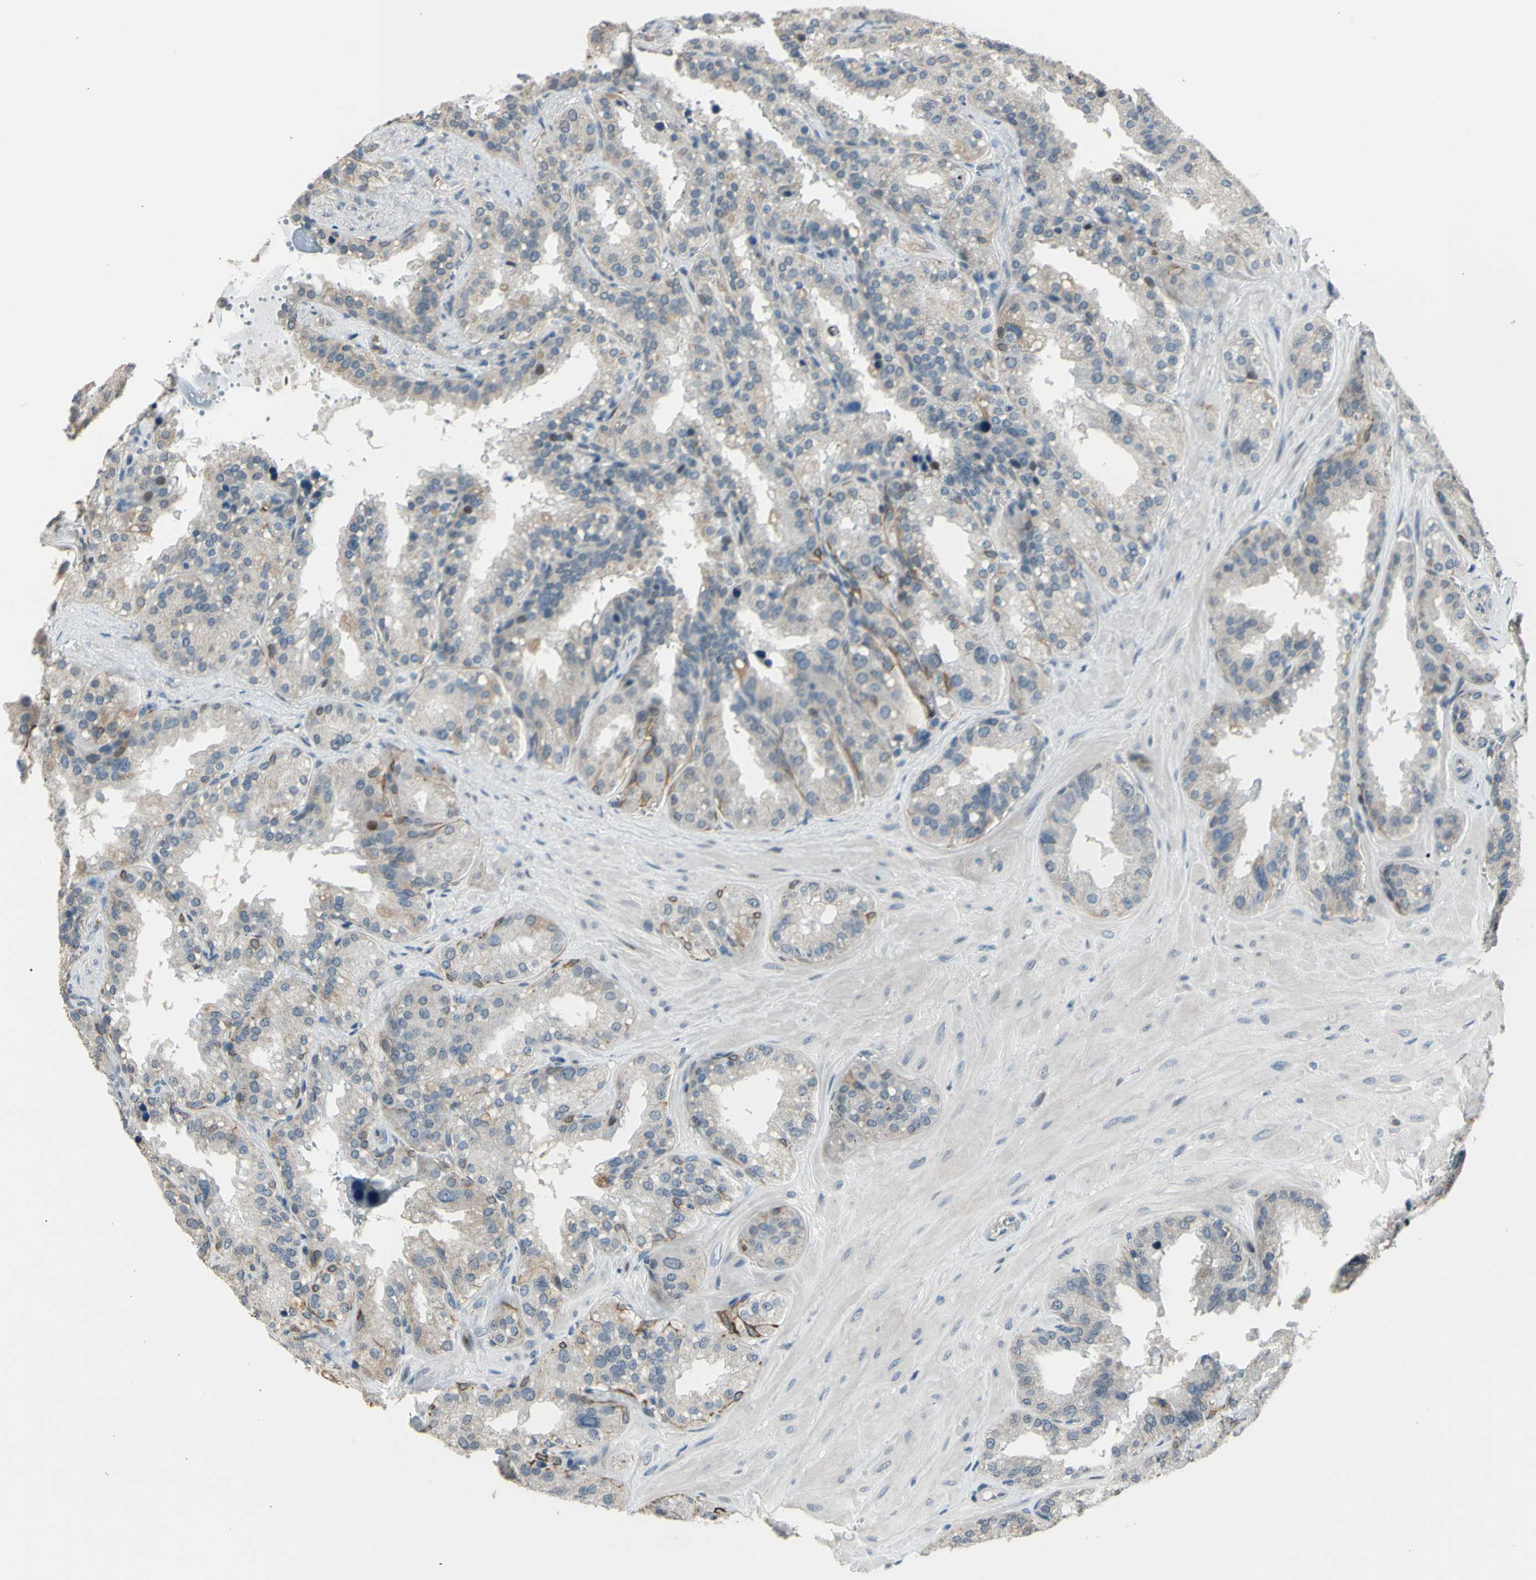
{"staining": {"intensity": "moderate", "quantity": "<25%", "location": "cytoplasmic/membranous"}, "tissue": "seminal vesicle", "cell_type": "Glandular cells", "image_type": "normal", "snomed": [{"axis": "morphology", "description": "Normal tissue, NOS"}, {"axis": "topography", "description": "Prostate"}, {"axis": "topography", "description": "Seminal veicle"}], "caption": "A brown stain highlights moderate cytoplasmic/membranous staining of a protein in glandular cells of unremarkable human seminal vesicle.", "gene": "ZNF184", "patient": {"sex": "male", "age": 51}}